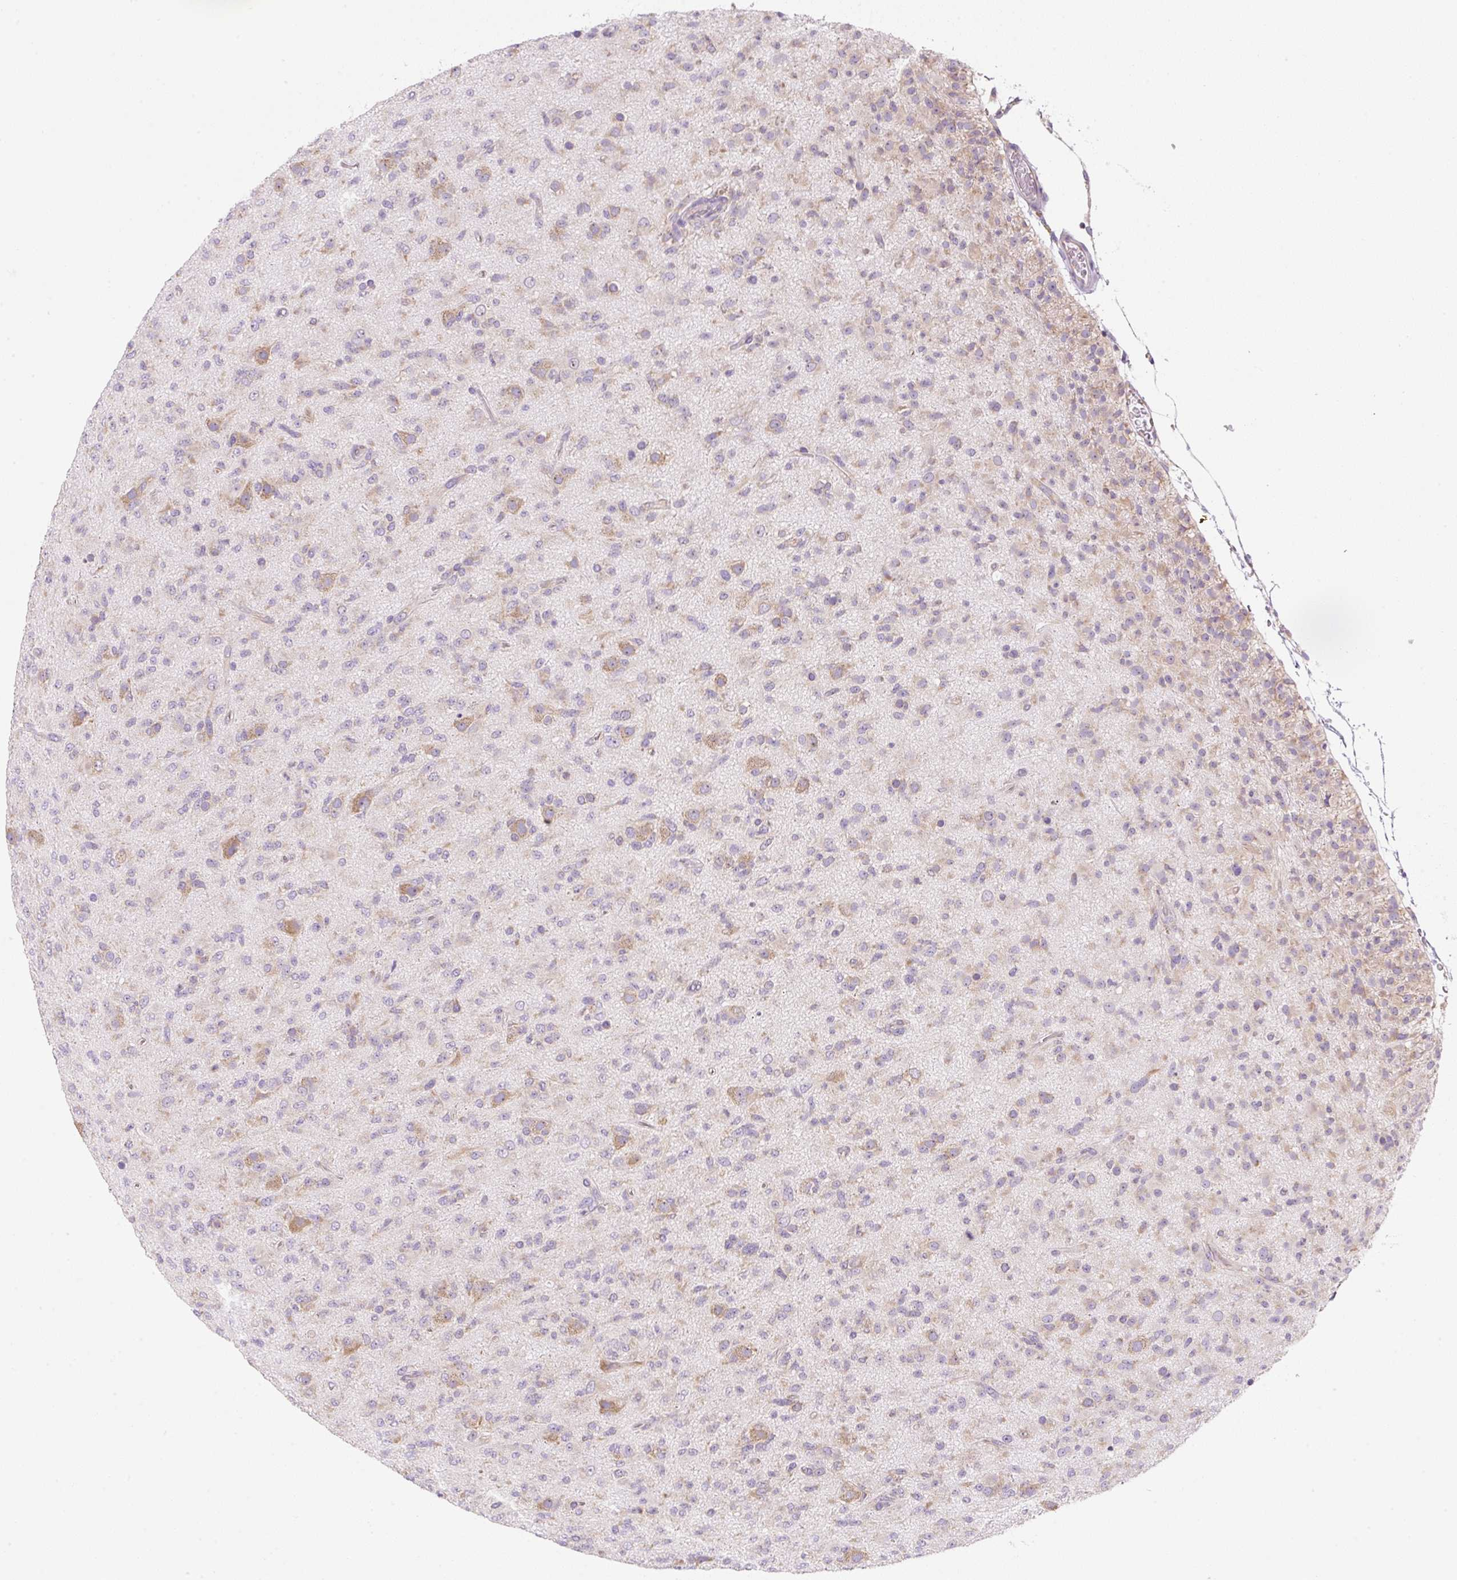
{"staining": {"intensity": "weak", "quantity": "<25%", "location": "cytoplasmic/membranous"}, "tissue": "glioma", "cell_type": "Tumor cells", "image_type": "cancer", "snomed": [{"axis": "morphology", "description": "Glioma, malignant, Low grade"}, {"axis": "topography", "description": "Brain"}], "caption": "DAB (3,3'-diaminobenzidine) immunohistochemical staining of human malignant glioma (low-grade) shows no significant staining in tumor cells. (Brightfield microscopy of DAB immunohistochemistry (IHC) at high magnification).", "gene": "RPL18A", "patient": {"sex": "male", "age": 65}}